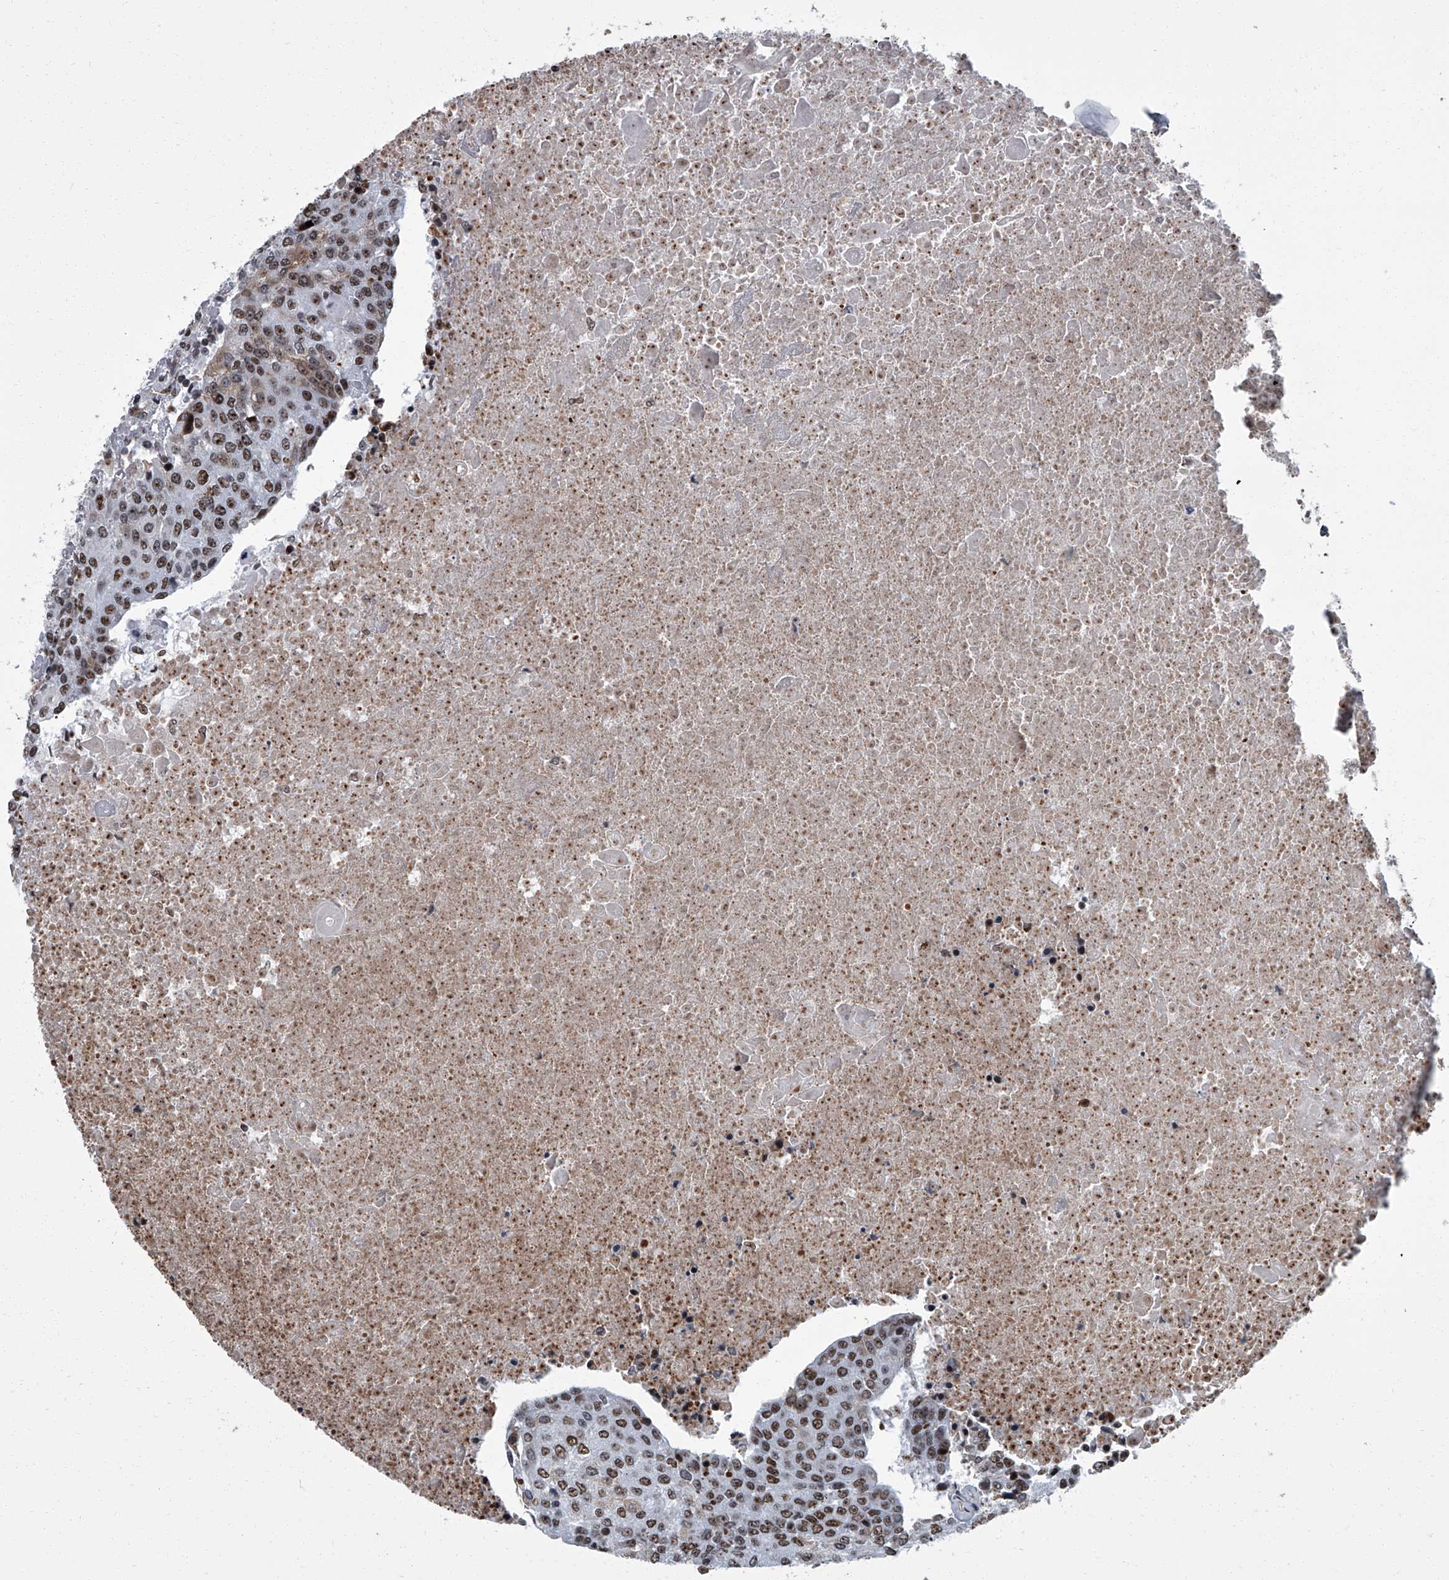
{"staining": {"intensity": "moderate", "quantity": ">75%", "location": "nuclear"}, "tissue": "urothelial cancer", "cell_type": "Tumor cells", "image_type": "cancer", "snomed": [{"axis": "morphology", "description": "Urothelial carcinoma, High grade"}, {"axis": "topography", "description": "Urinary bladder"}], "caption": "There is medium levels of moderate nuclear positivity in tumor cells of urothelial cancer, as demonstrated by immunohistochemical staining (brown color).", "gene": "ZNF518B", "patient": {"sex": "female", "age": 85}}